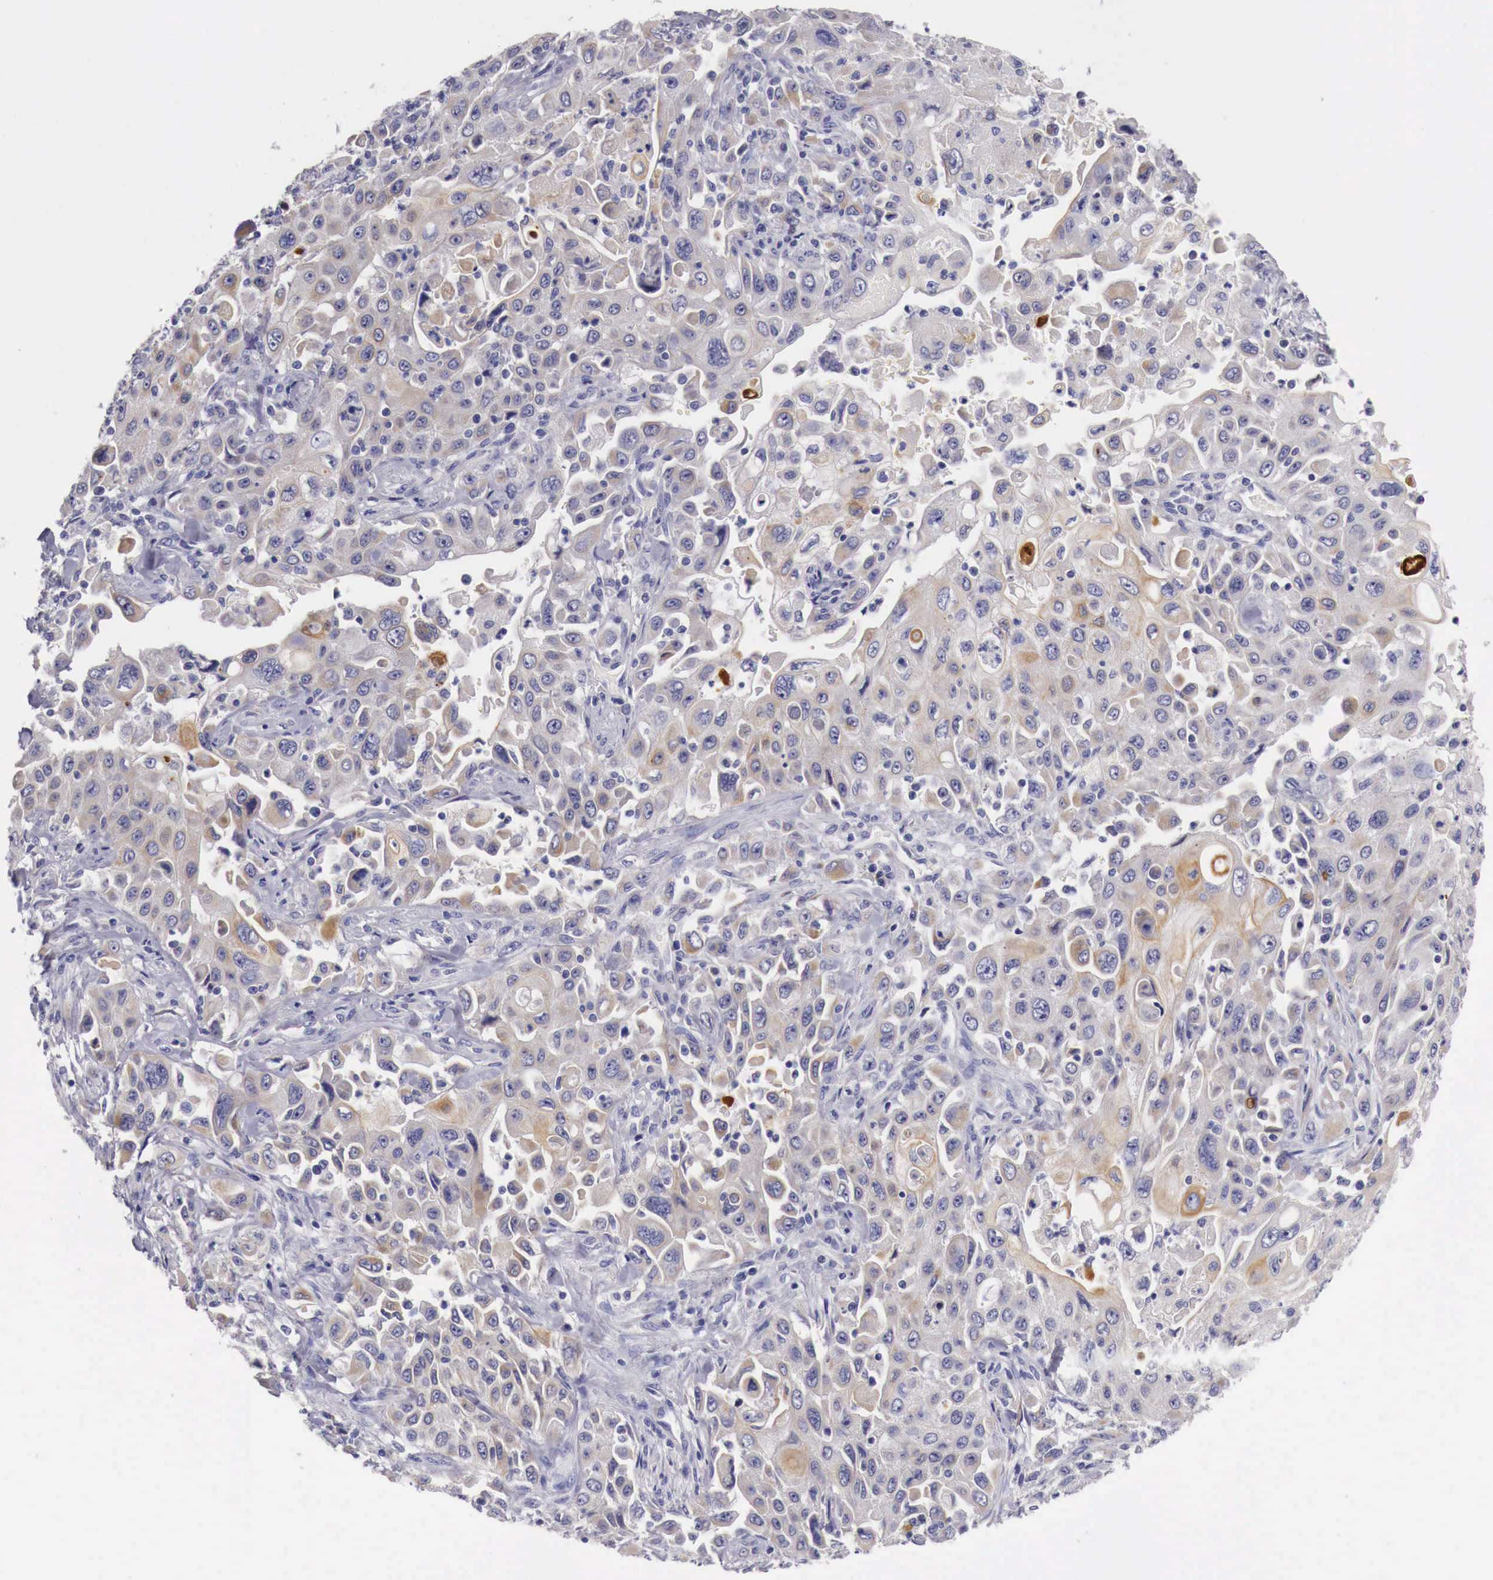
{"staining": {"intensity": "weak", "quantity": "25%-75%", "location": "cytoplasmic/membranous"}, "tissue": "pancreatic cancer", "cell_type": "Tumor cells", "image_type": "cancer", "snomed": [{"axis": "morphology", "description": "Adenocarcinoma, NOS"}, {"axis": "topography", "description": "Pancreas"}], "caption": "The immunohistochemical stain shows weak cytoplasmic/membranous positivity in tumor cells of pancreatic cancer (adenocarcinoma) tissue. (DAB IHC with brightfield microscopy, high magnification).", "gene": "NREP", "patient": {"sex": "male", "age": 70}}